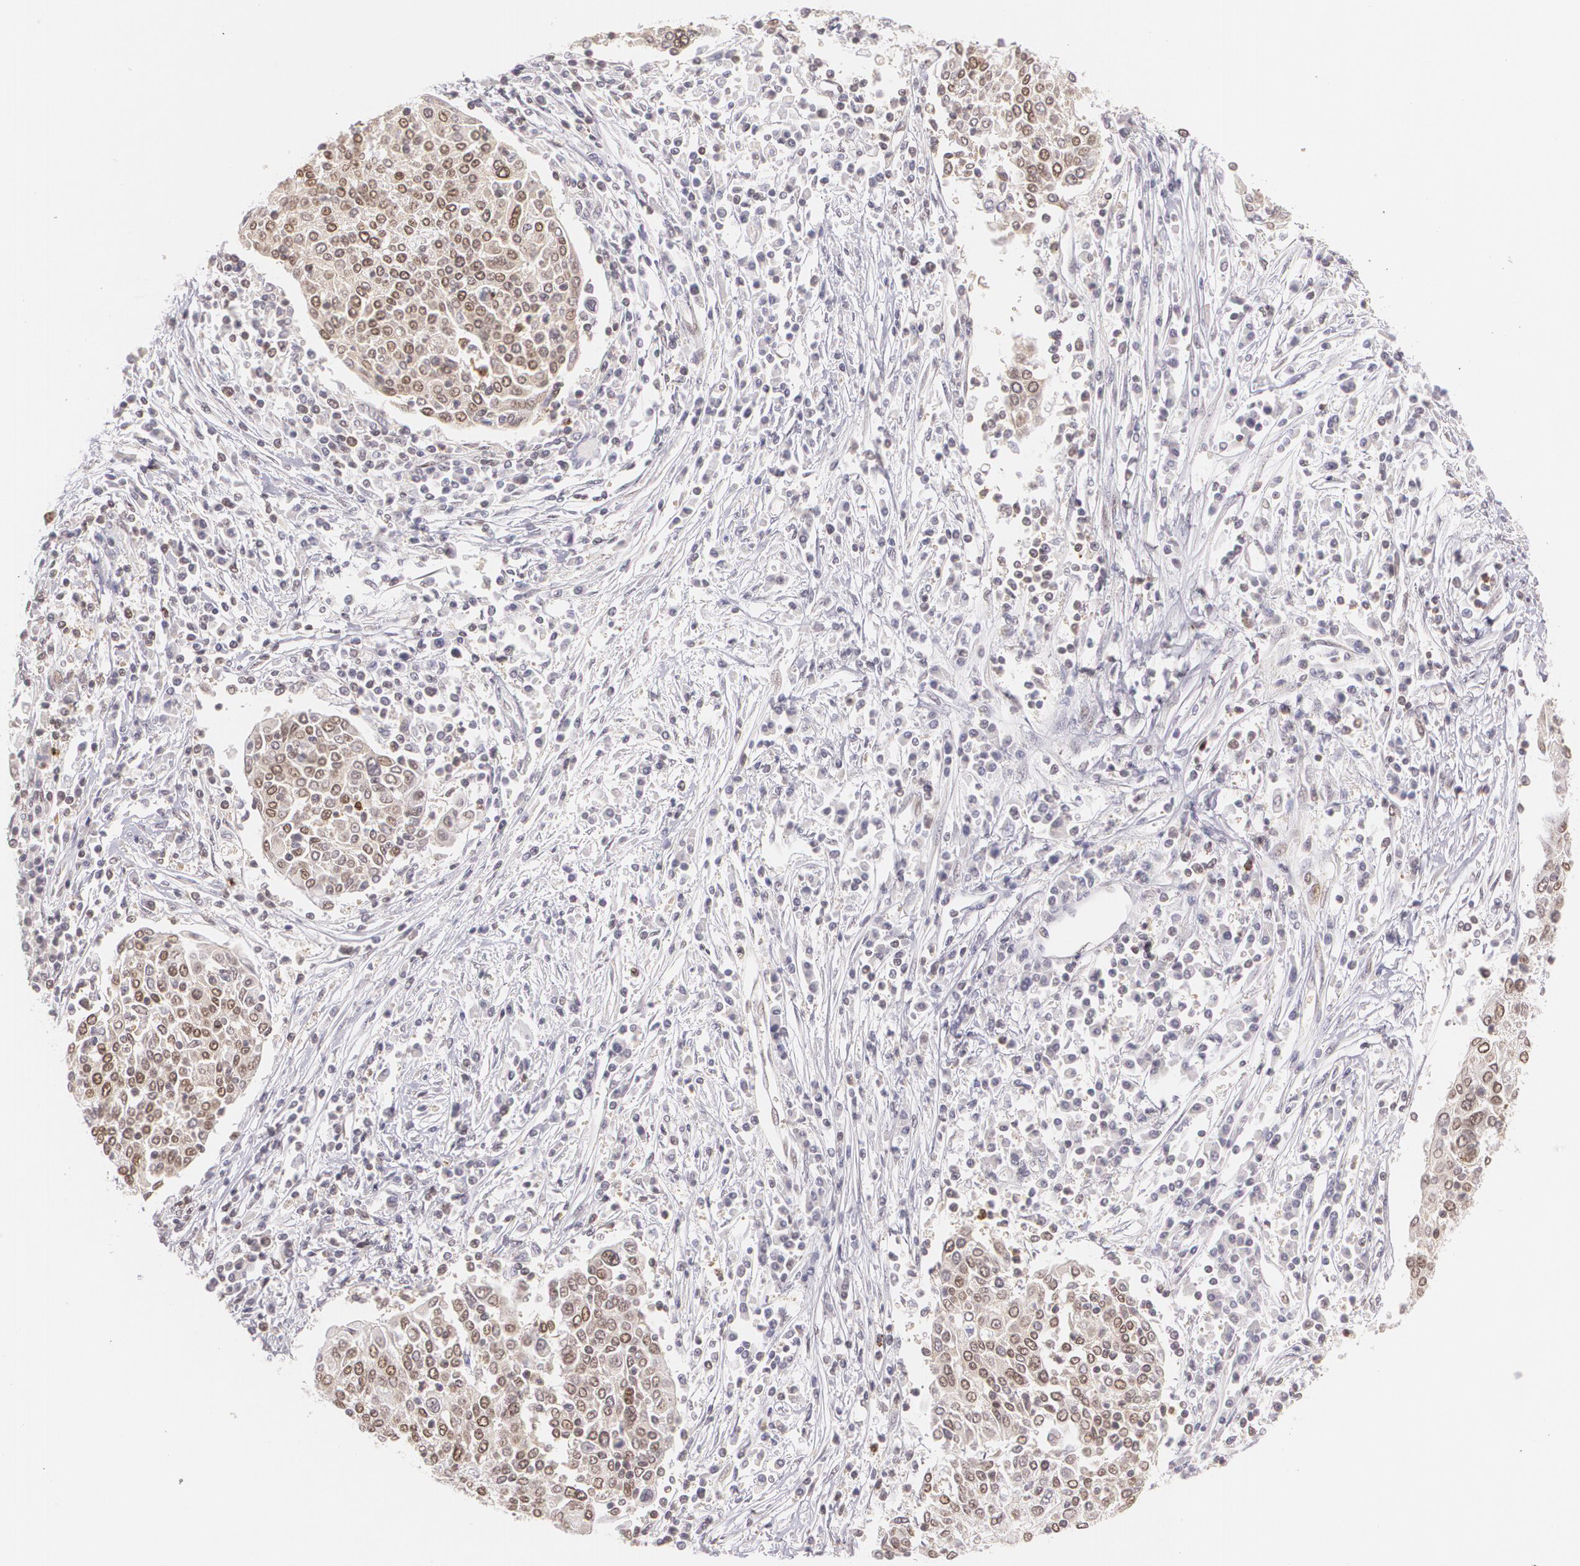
{"staining": {"intensity": "weak", "quantity": "25%-75%", "location": "cytoplasmic/membranous,nuclear"}, "tissue": "cervical cancer", "cell_type": "Tumor cells", "image_type": "cancer", "snomed": [{"axis": "morphology", "description": "Squamous cell carcinoma, NOS"}, {"axis": "topography", "description": "Cervix"}], "caption": "Squamous cell carcinoma (cervical) was stained to show a protein in brown. There is low levels of weak cytoplasmic/membranous and nuclear staining in approximately 25%-75% of tumor cells.", "gene": "CUL2", "patient": {"sex": "female", "age": 40}}